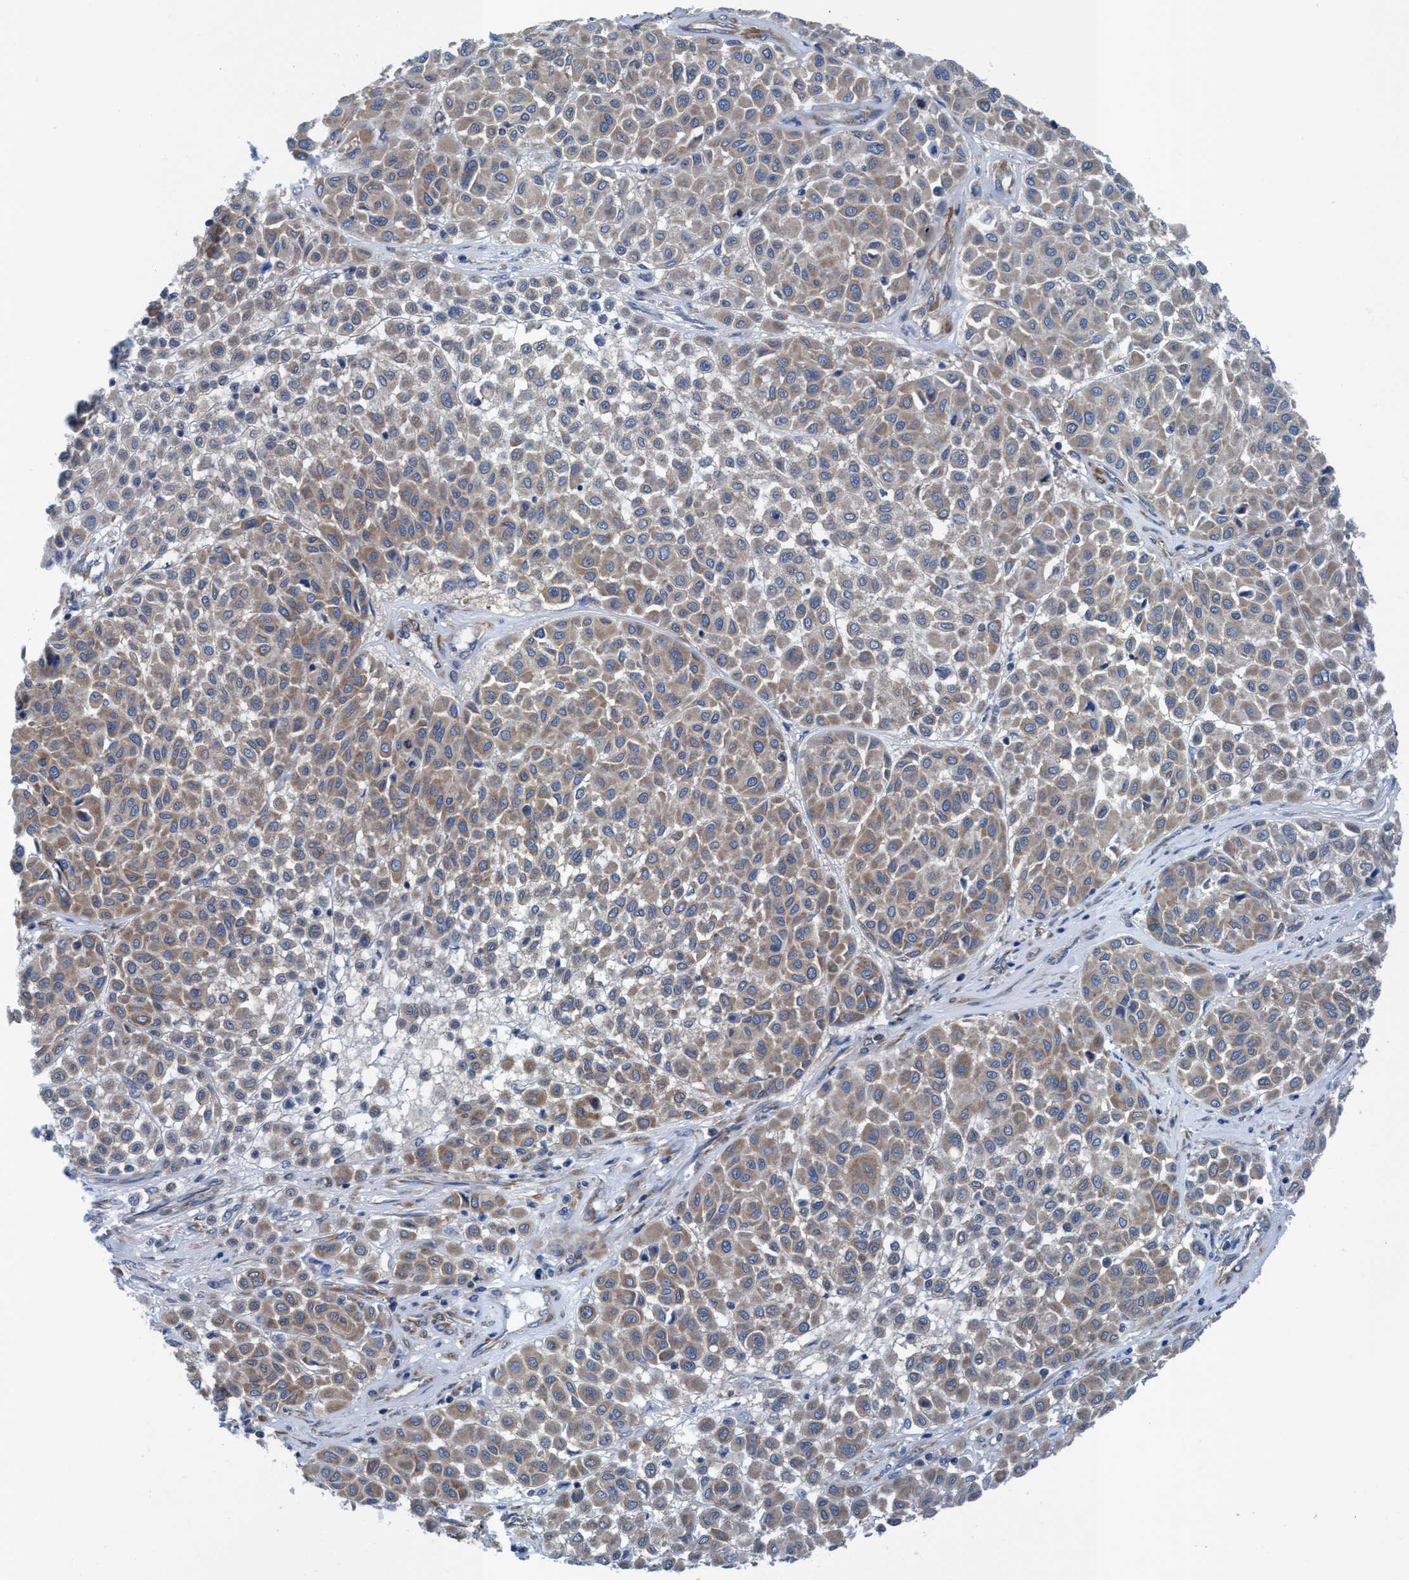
{"staining": {"intensity": "weak", "quantity": ">75%", "location": "cytoplasmic/membranous"}, "tissue": "melanoma", "cell_type": "Tumor cells", "image_type": "cancer", "snomed": [{"axis": "morphology", "description": "Malignant melanoma, Metastatic site"}, {"axis": "topography", "description": "Soft tissue"}], "caption": "Immunohistochemical staining of human melanoma reveals weak cytoplasmic/membranous protein positivity in about >75% of tumor cells.", "gene": "NMT1", "patient": {"sex": "male", "age": 41}}